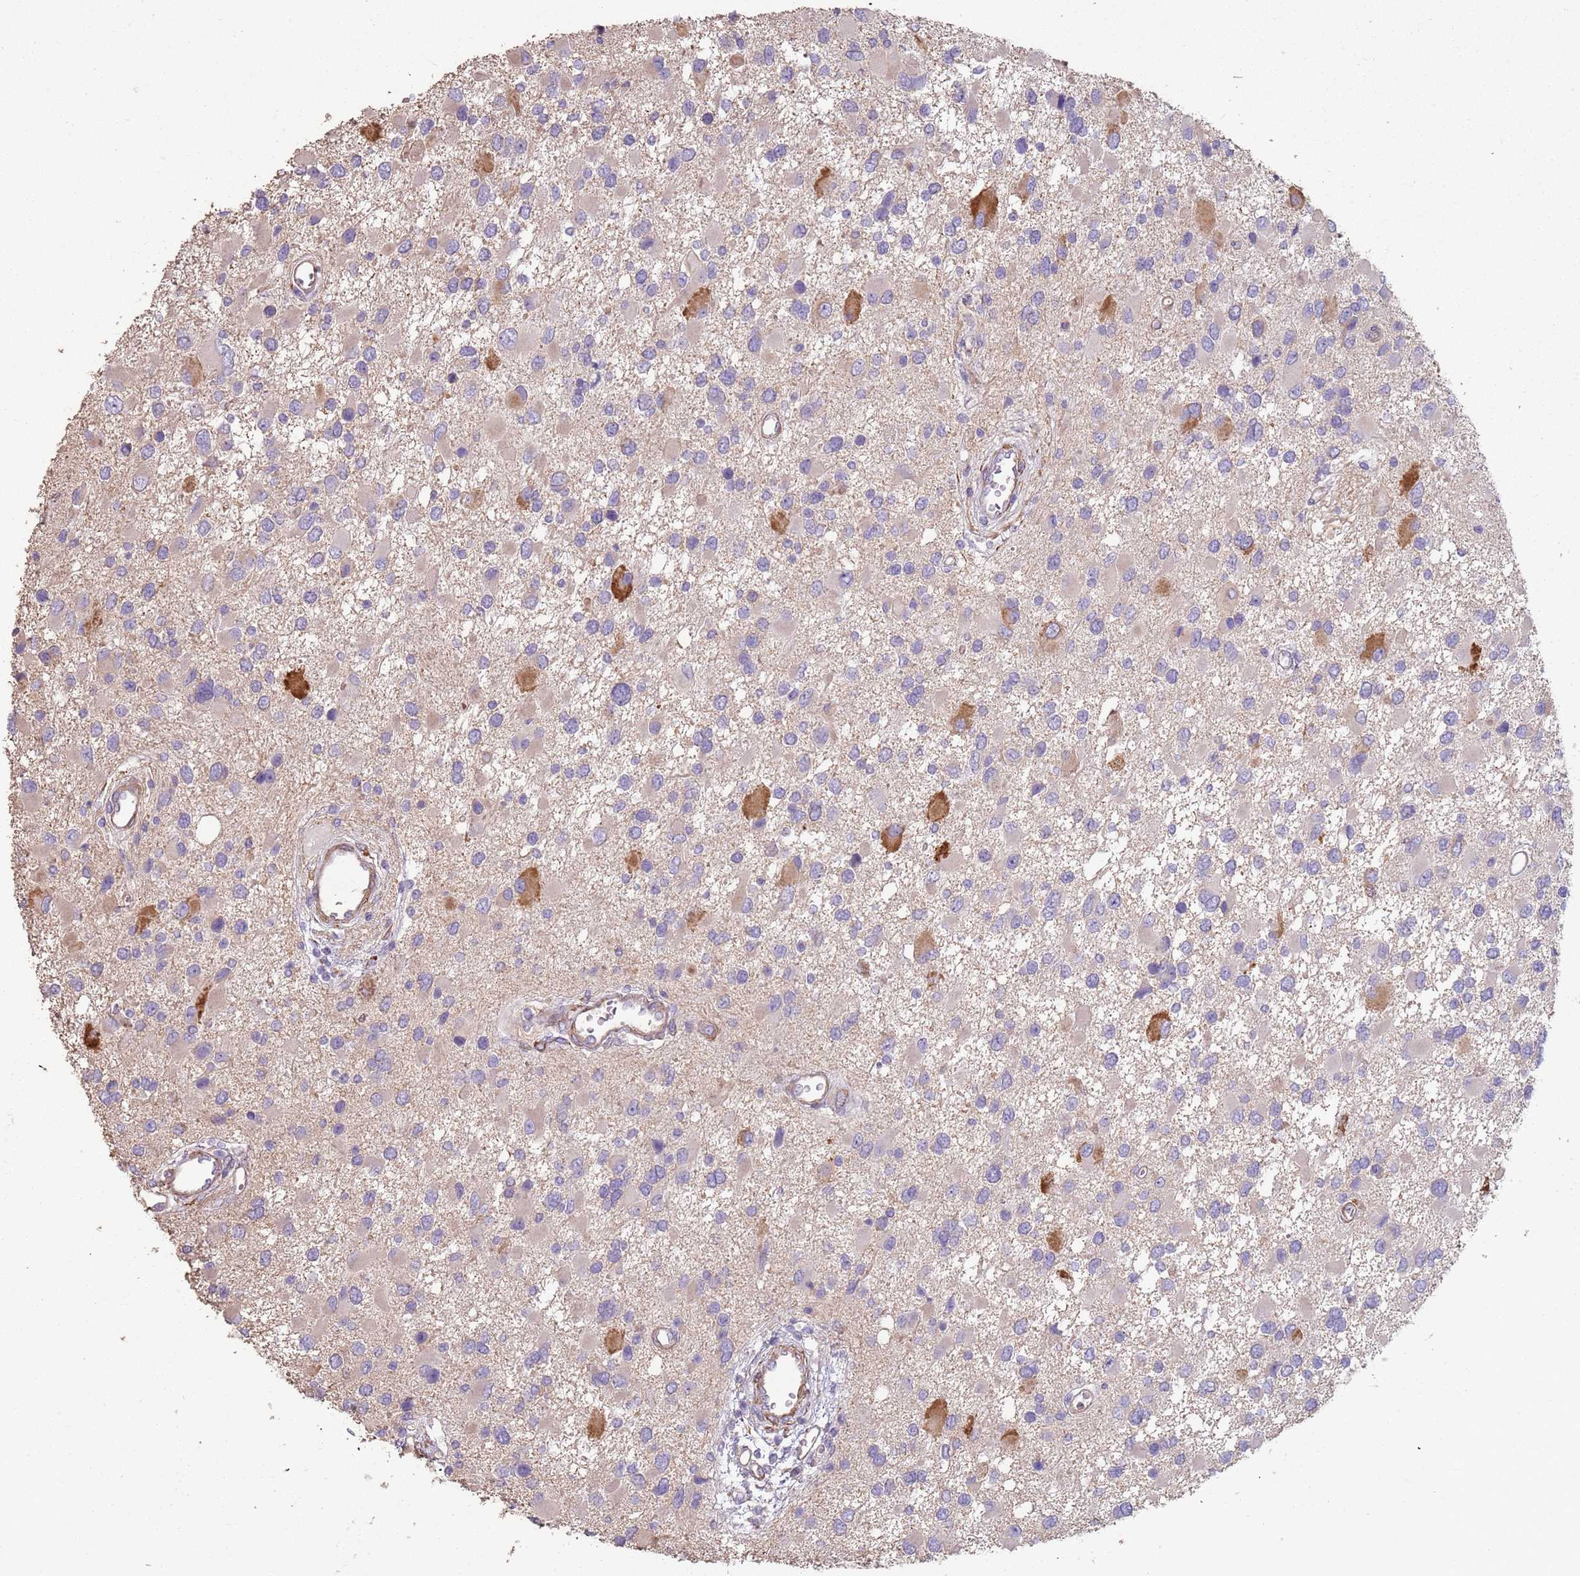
{"staining": {"intensity": "negative", "quantity": "none", "location": "none"}, "tissue": "glioma", "cell_type": "Tumor cells", "image_type": "cancer", "snomed": [{"axis": "morphology", "description": "Glioma, malignant, High grade"}, {"axis": "topography", "description": "Brain"}], "caption": "This is an immunohistochemistry image of human glioma. There is no expression in tumor cells.", "gene": "PHLPP2", "patient": {"sex": "male", "age": 53}}